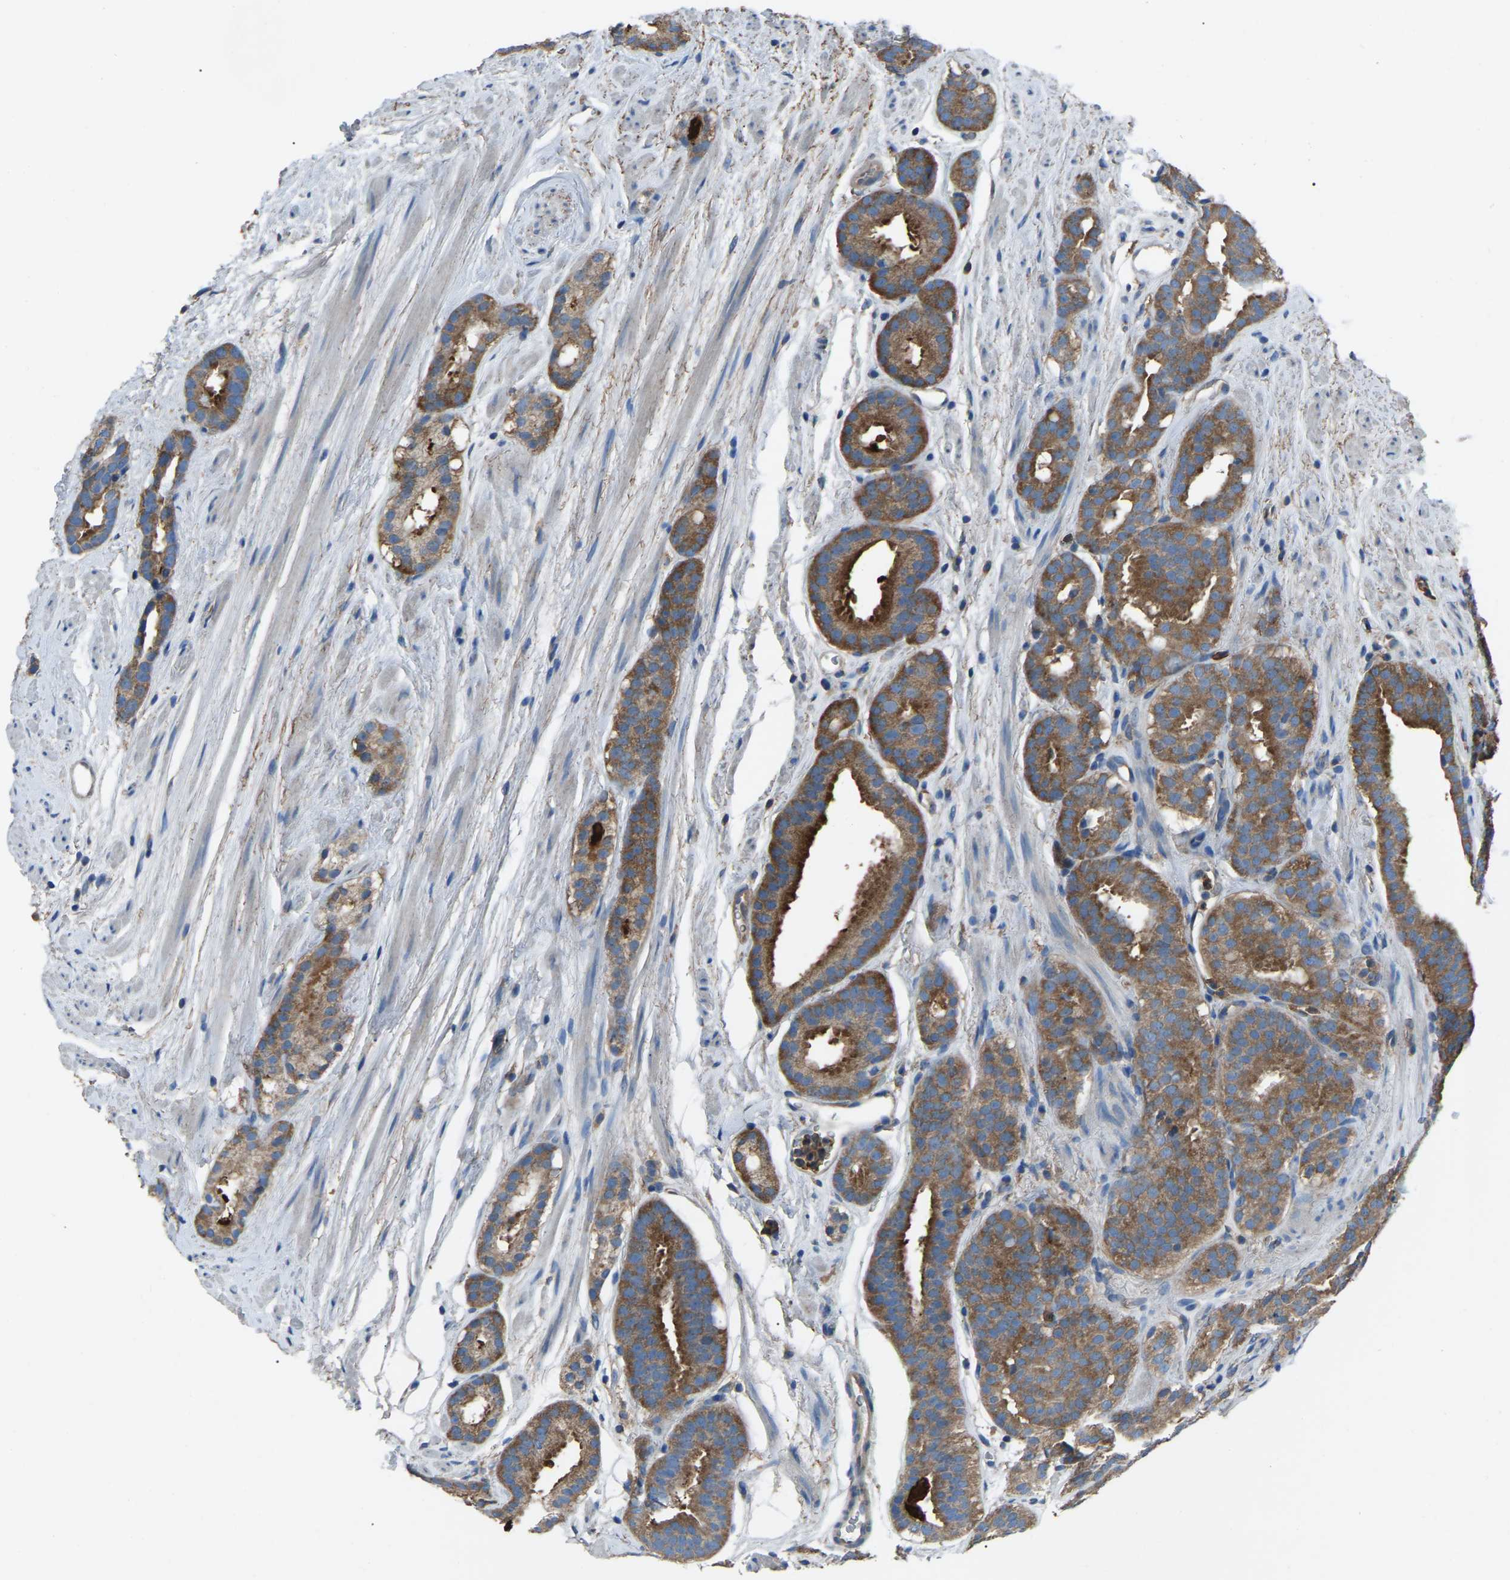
{"staining": {"intensity": "moderate", "quantity": ">75%", "location": "cytoplasmic/membranous"}, "tissue": "prostate cancer", "cell_type": "Tumor cells", "image_type": "cancer", "snomed": [{"axis": "morphology", "description": "Adenocarcinoma, Low grade"}, {"axis": "topography", "description": "Prostate"}], "caption": "Immunohistochemistry histopathology image of human prostate adenocarcinoma (low-grade) stained for a protein (brown), which shows medium levels of moderate cytoplasmic/membranous staining in about >75% of tumor cells.", "gene": "AIMP1", "patient": {"sex": "male", "age": 69}}